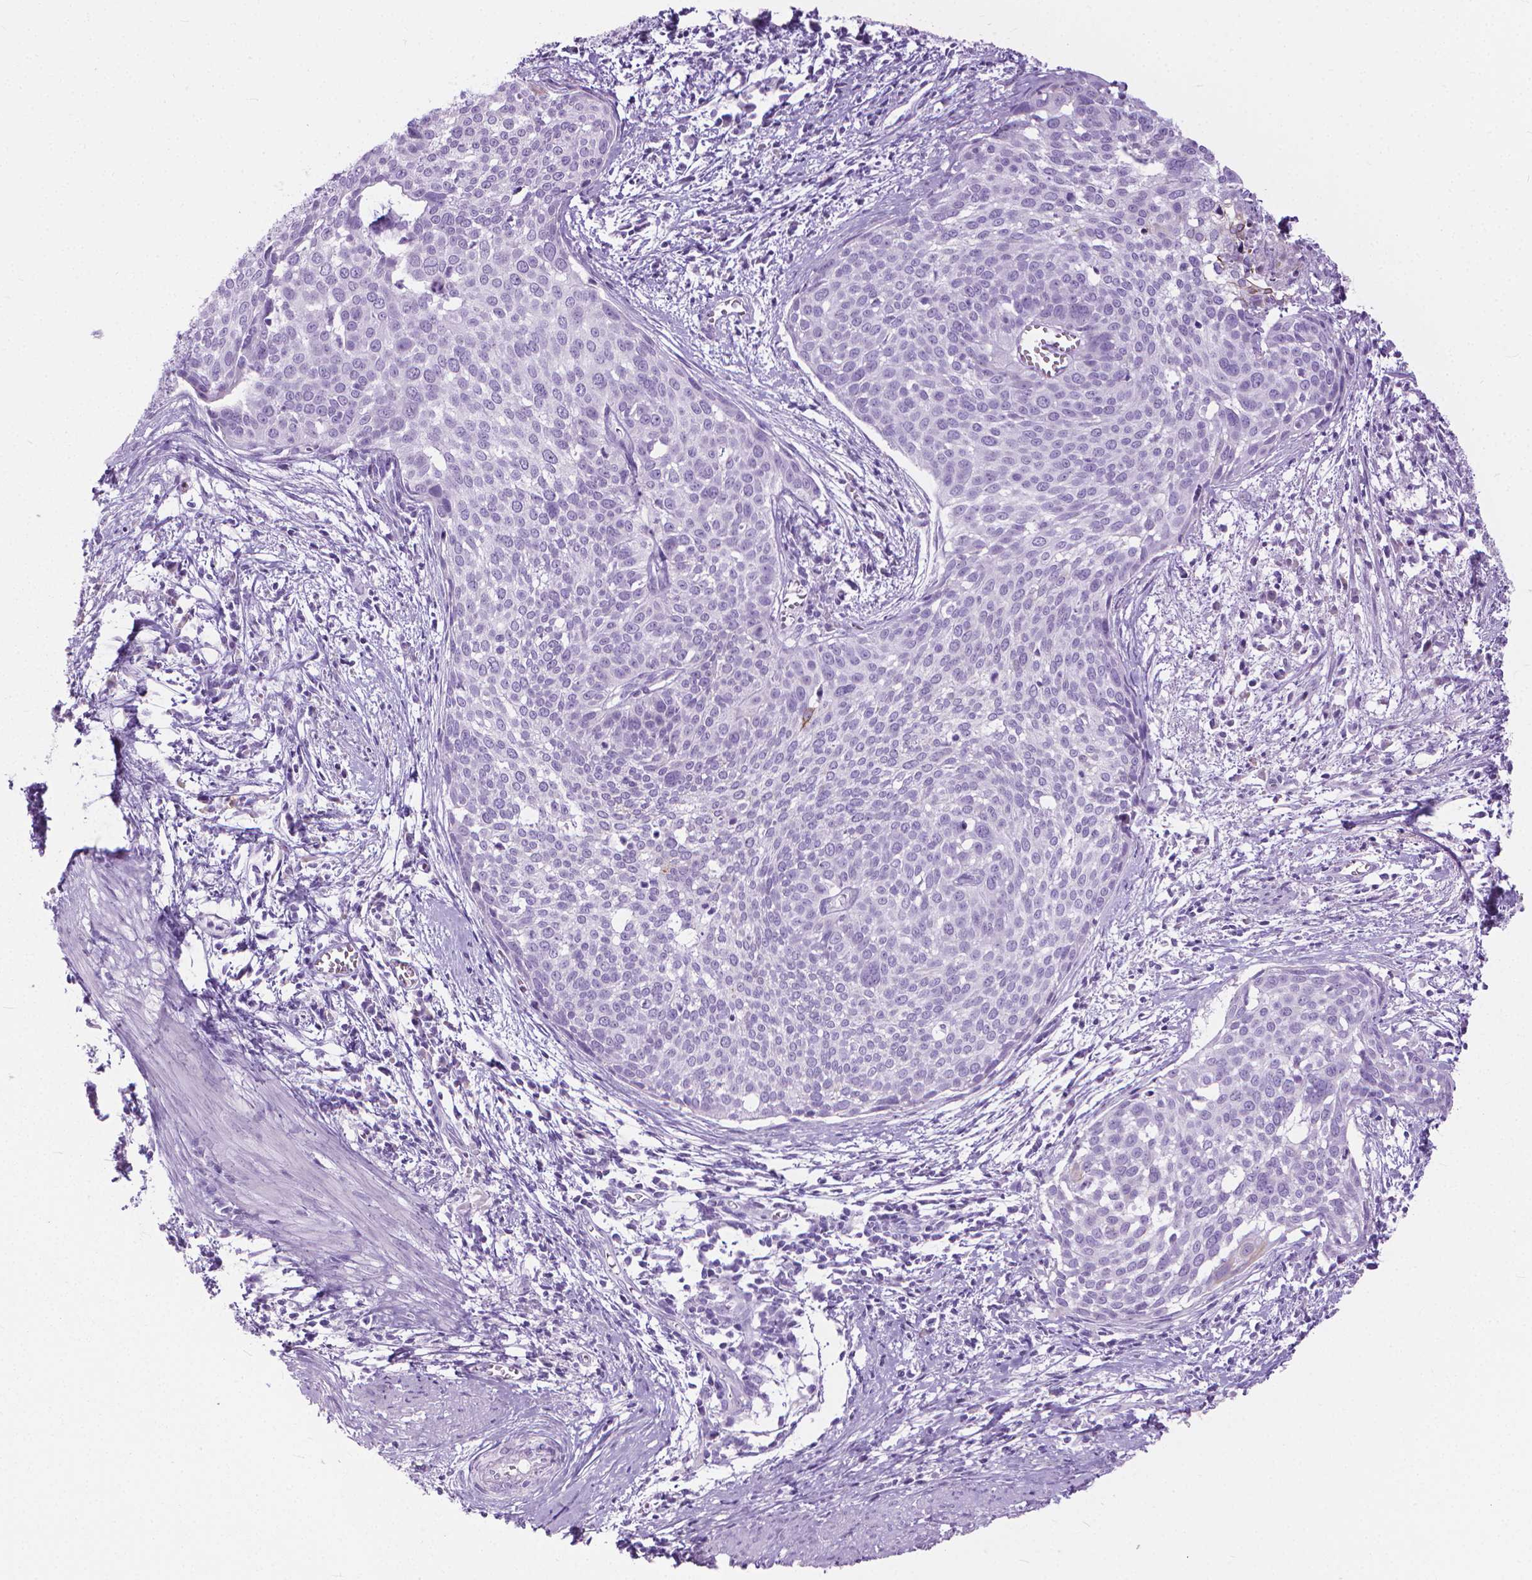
{"staining": {"intensity": "negative", "quantity": "none", "location": "none"}, "tissue": "cervical cancer", "cell_type": "Tumor cells", "image_type": "cancer", "snomed": [{"axis": "morphology", "description": "Squamous cell carcinoma, NOS"}, {"axis": "topography", "description": "Cervix"}], "caption": "DAB (3,3'-diaminobenzidine) immunohistochemical staining of human cervical cancer exhibits no significant expression in tumor cells. (DAB immunohistochemistry (IHC) visualized using brightfield microscopy, high magnification).", "gene": "HTR2B", "patient": {"sex": "female", "age": 39}}